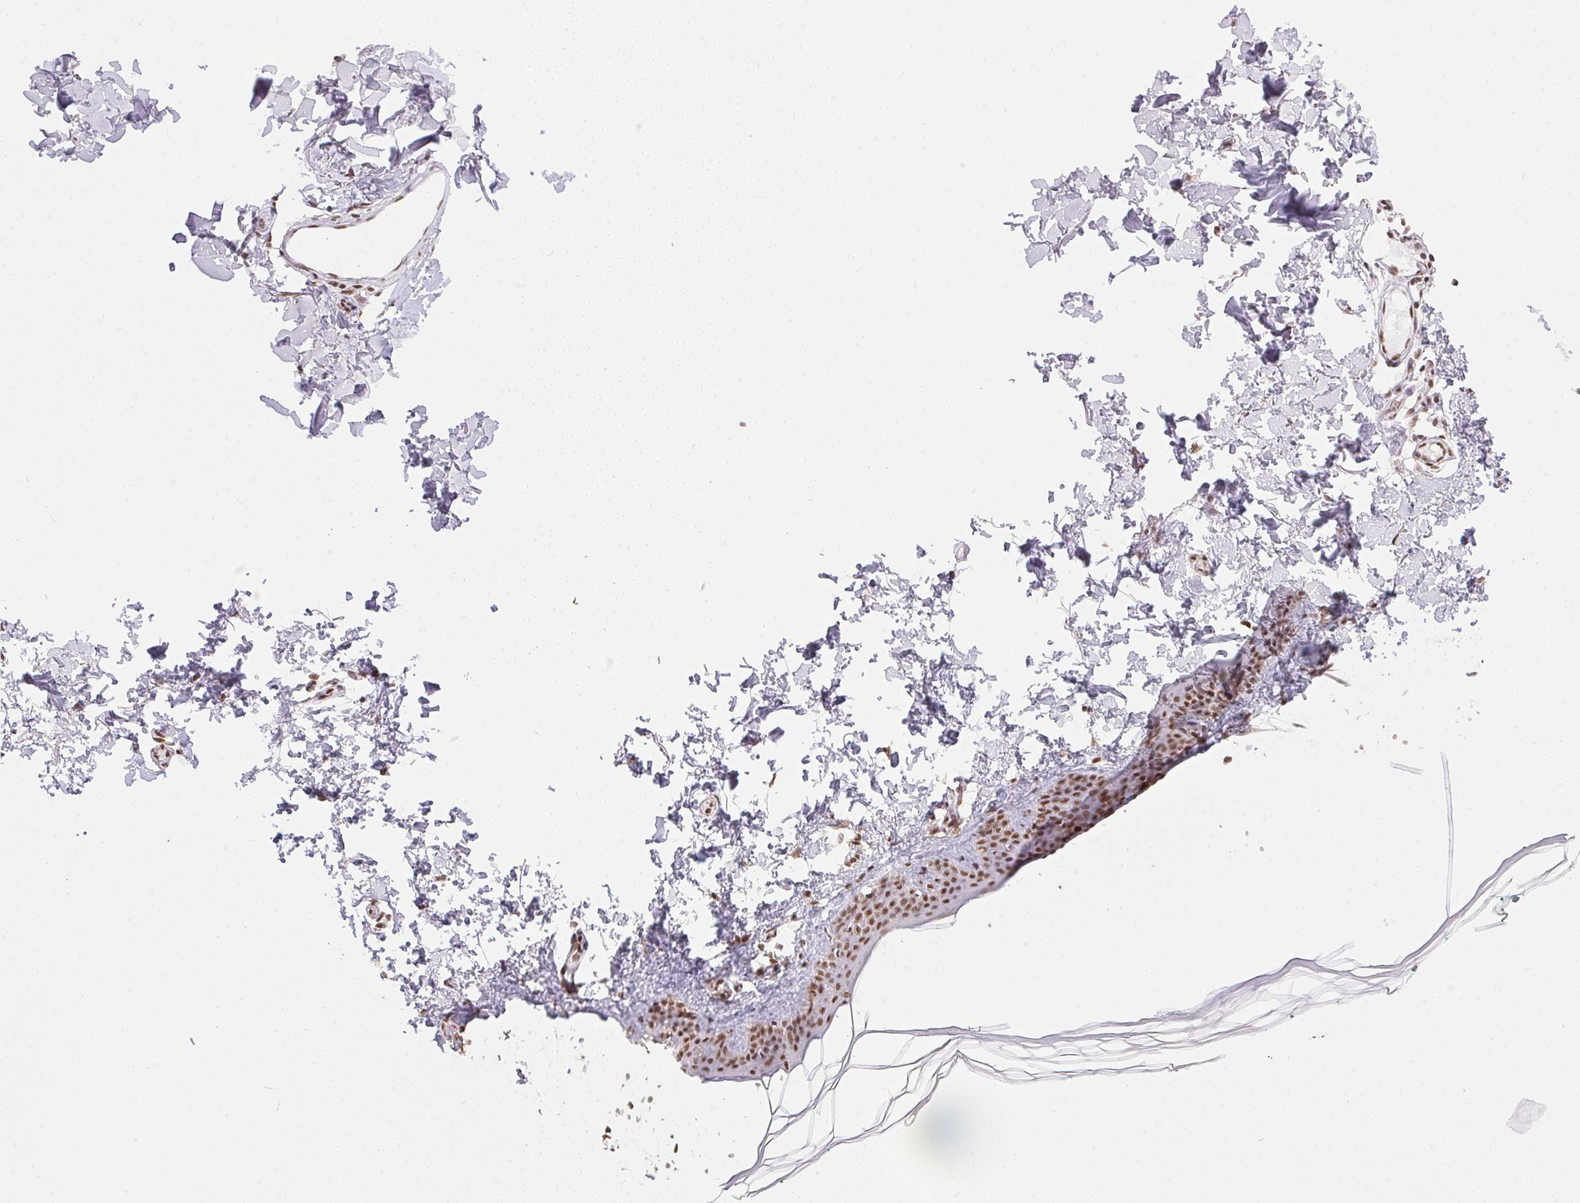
{"staining": {"intensity": "moderate", "quantity": ">75%", "location": "nuclear"}, "tissue": "skin", "cell_type": "Fibroblasts", "image_type": "normal", "snomed": [{"axis": "morphology", "description": "Normal tissue, NOS"}, {"axis": "topography", "description": "Skin"}, {"axis": "topography", "description": "Peripheral nerve tissue"}], "caption": "There is medium levels of moderate nuclear positivity in fibroblasts of benign skin, as demonstrated by immunohistochemical staining (brown color).", "gene": "NFE2L1", "patient": {"sex": "female", "age": 45}}